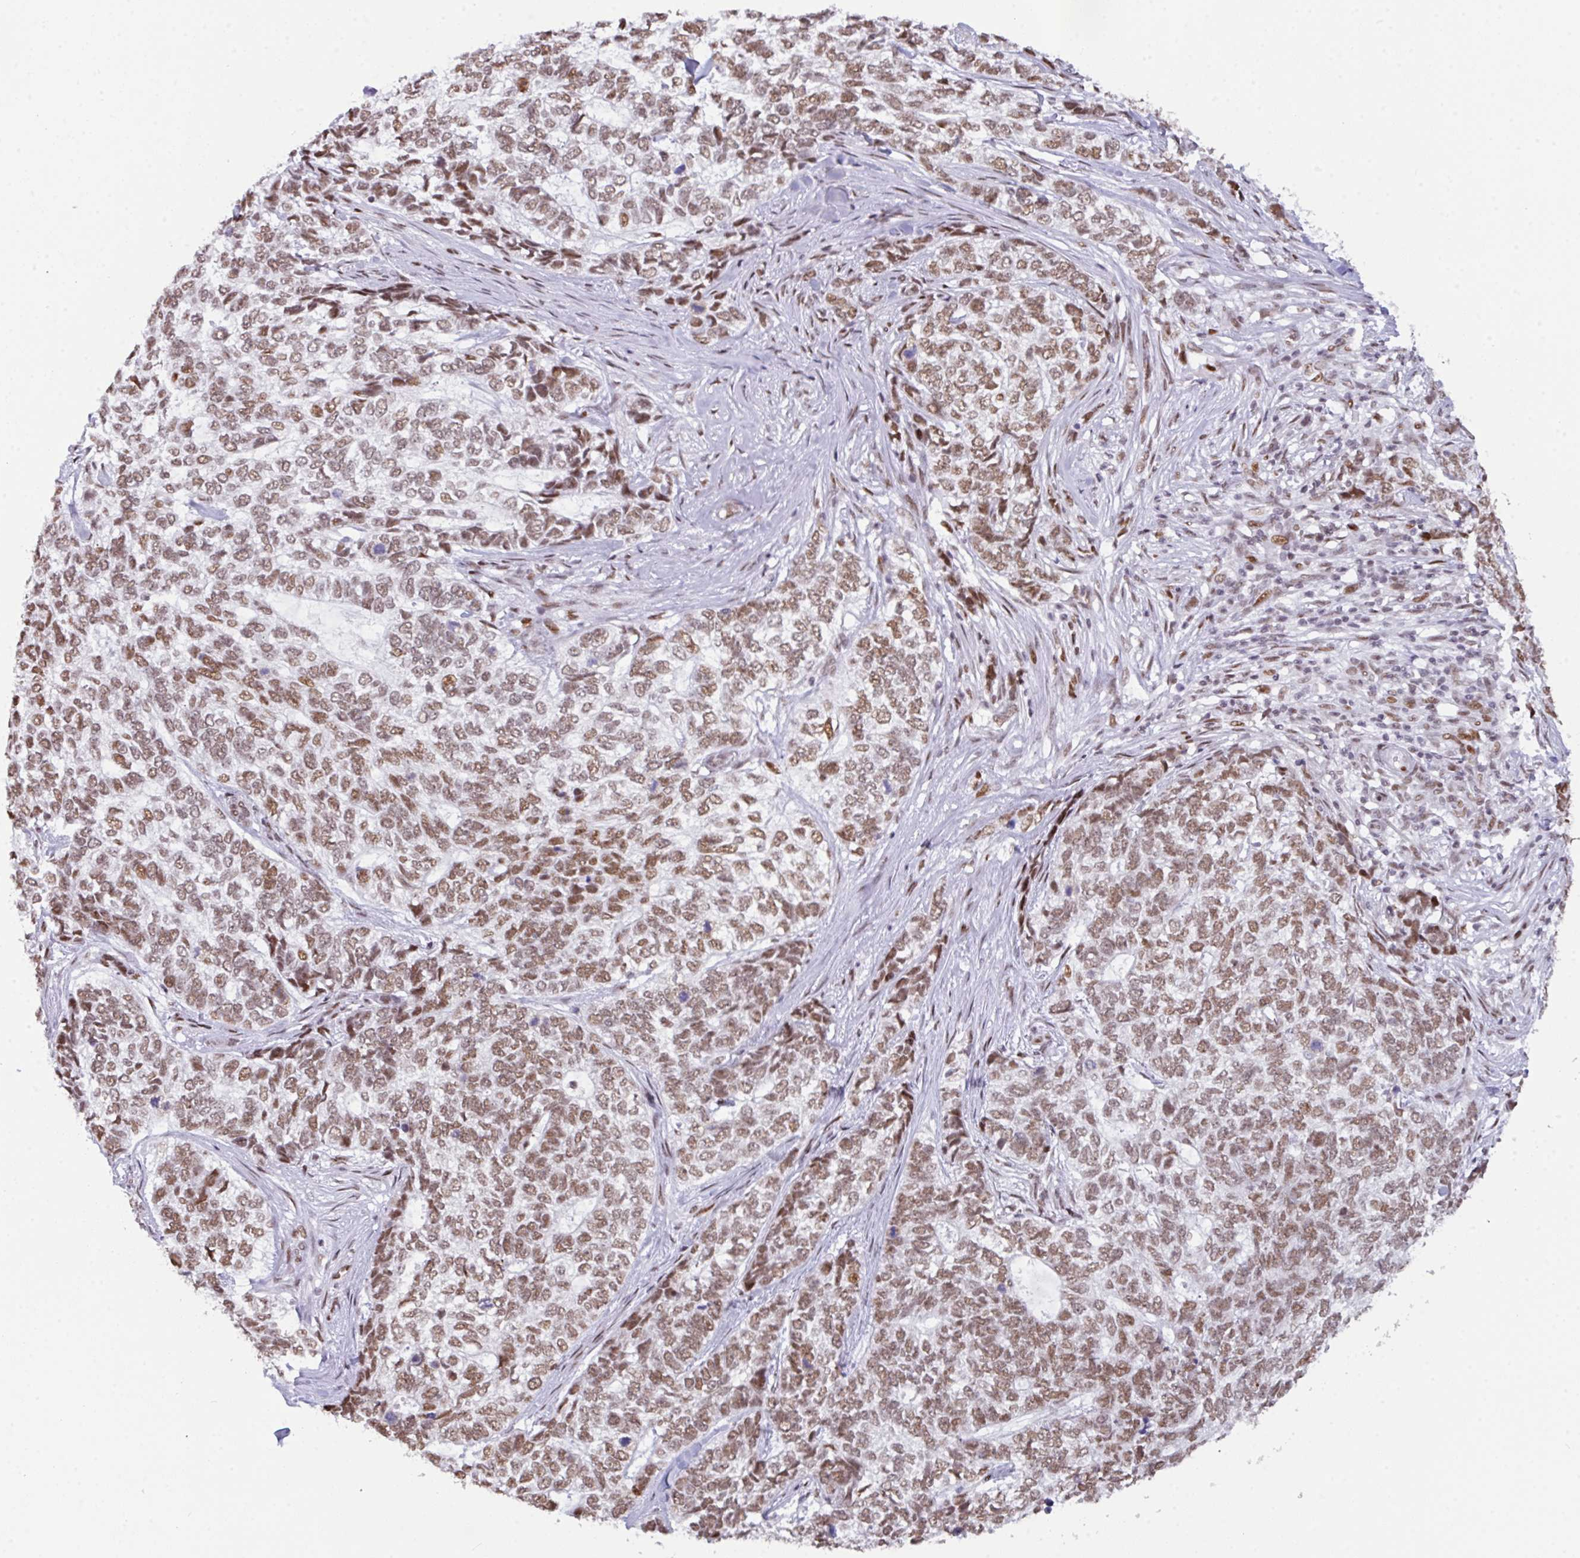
{"staining": {"intensity": "moderate", "quantity": ">75%", "location": "nuclear"}, "tissue": "skin cancer", "cell_type": "Tumor cells", "image_type": "cancer", "snomed": [{"axis": "morphology", "description": "Basal cell carcinoma"}, {"axis": "topography", "description": "Skin"}], "caption": "DAB immunohistochemical staining of human skin cancer (basal cell carcinoma) demonstrates moderate nuclear protein staining in approximately >75% of tumor cells. The staining was performed using DAB to visualize the protein expression in brown, while the nuclei were stained in blue with hematoxylin (Magnification: 20x).", "gene": "CLP1", "patient": {"sex": "female", "age": 65}}